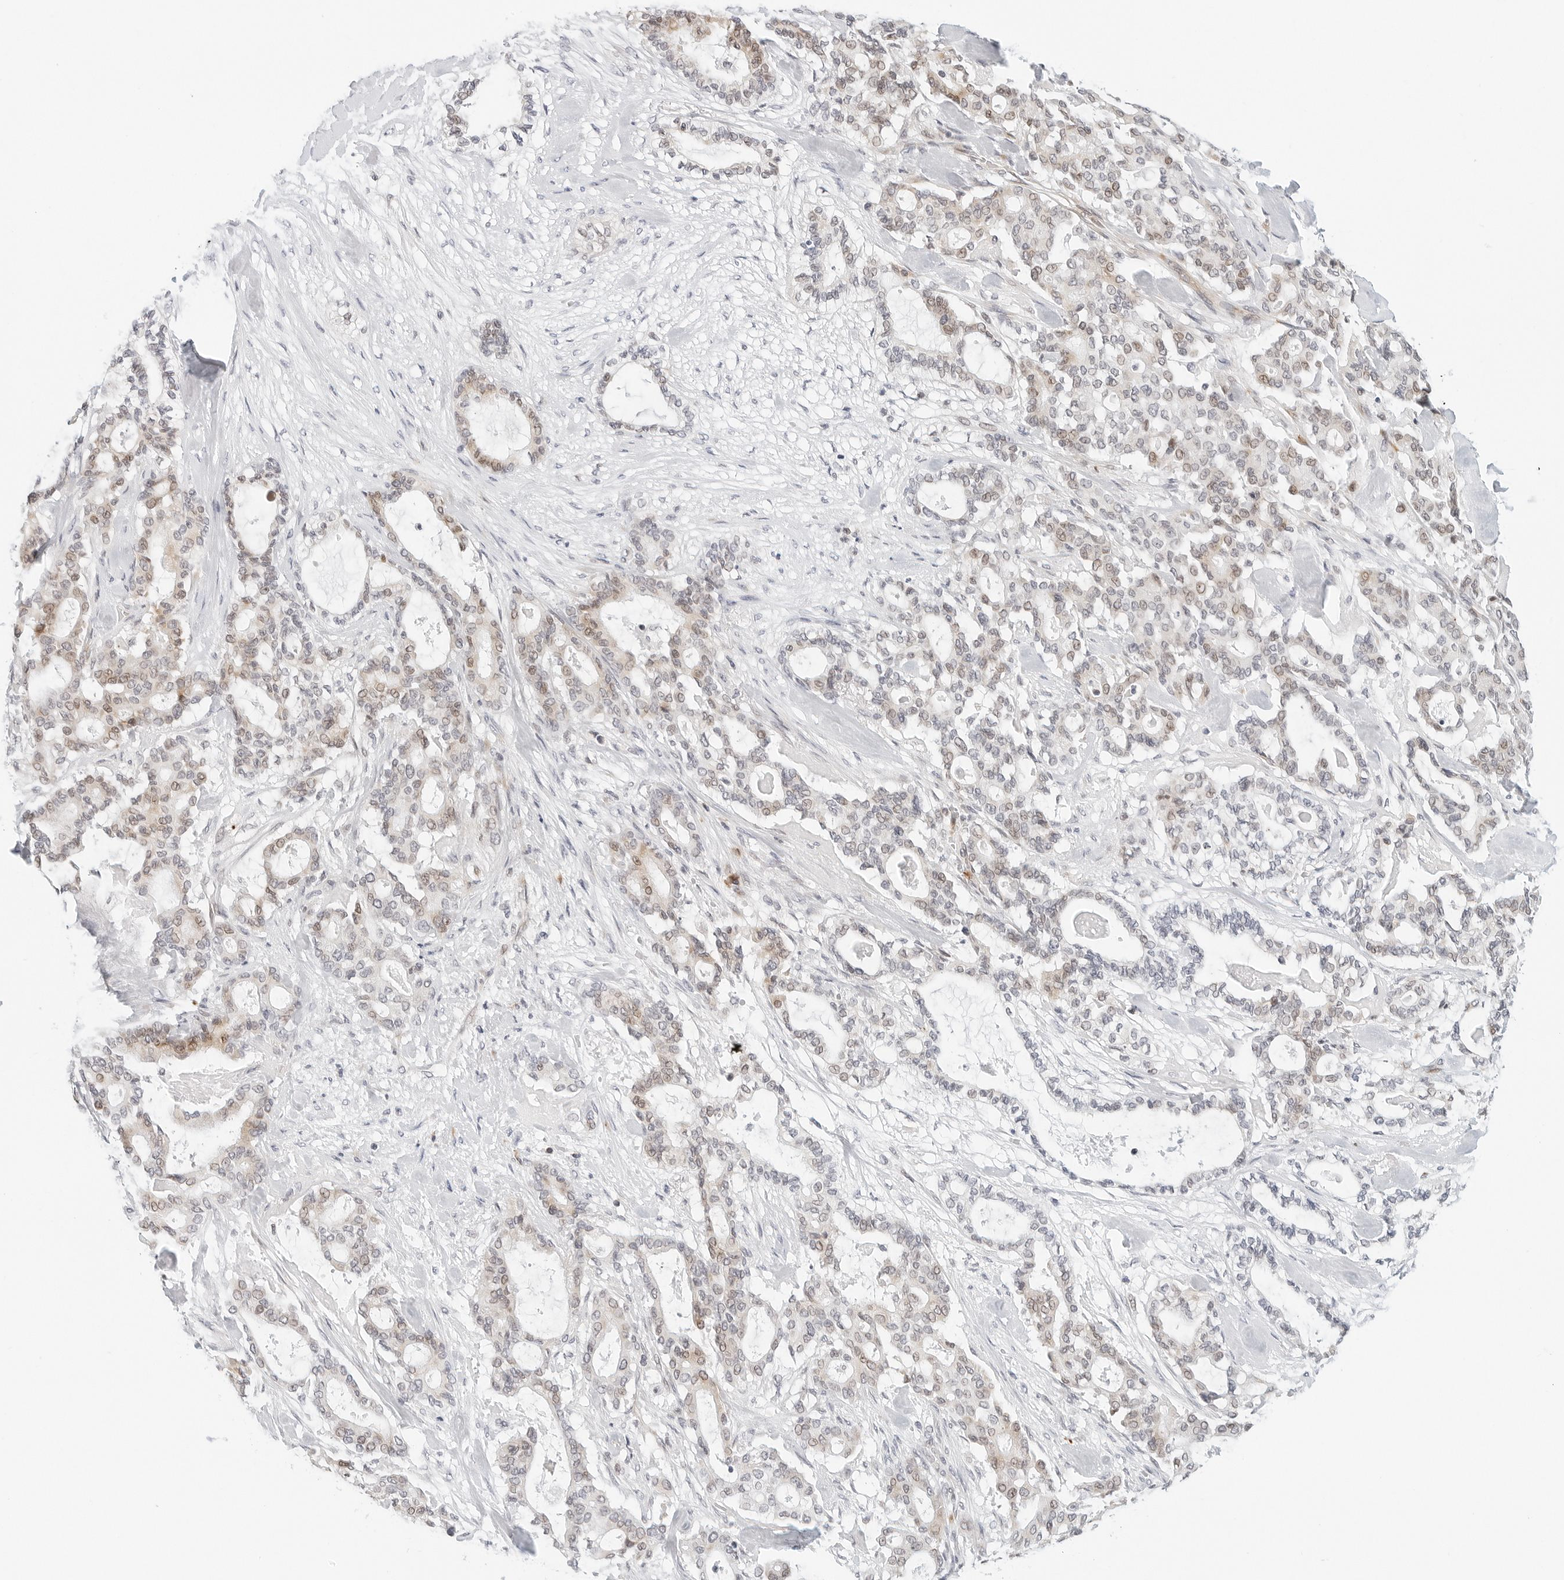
{"staining": {"intensity": "moderate", "quantity": "25%-75%", "location": "cytoplasmic/membranous,nuclear"}, "tissue": "pancreatic cancer", "cell_type": "Tumor cells", "image_type": "cancer", "snomed": [{"axis": "morphology", "description": "Adenocarcinoma, NOS"}, {"axis": "topography", "description": "Pancreas"}], "caption": "Moderate cytoplasmic/membranous and nuclear protein expression is identified in approximately 25%-75% of tumor cells in pancreatic adenocarcinoma. (Brightfield microscopy of DAB IHC at high magnification).", "gene": "PARP10", "patient": {"sex": "male", "age": 63}}